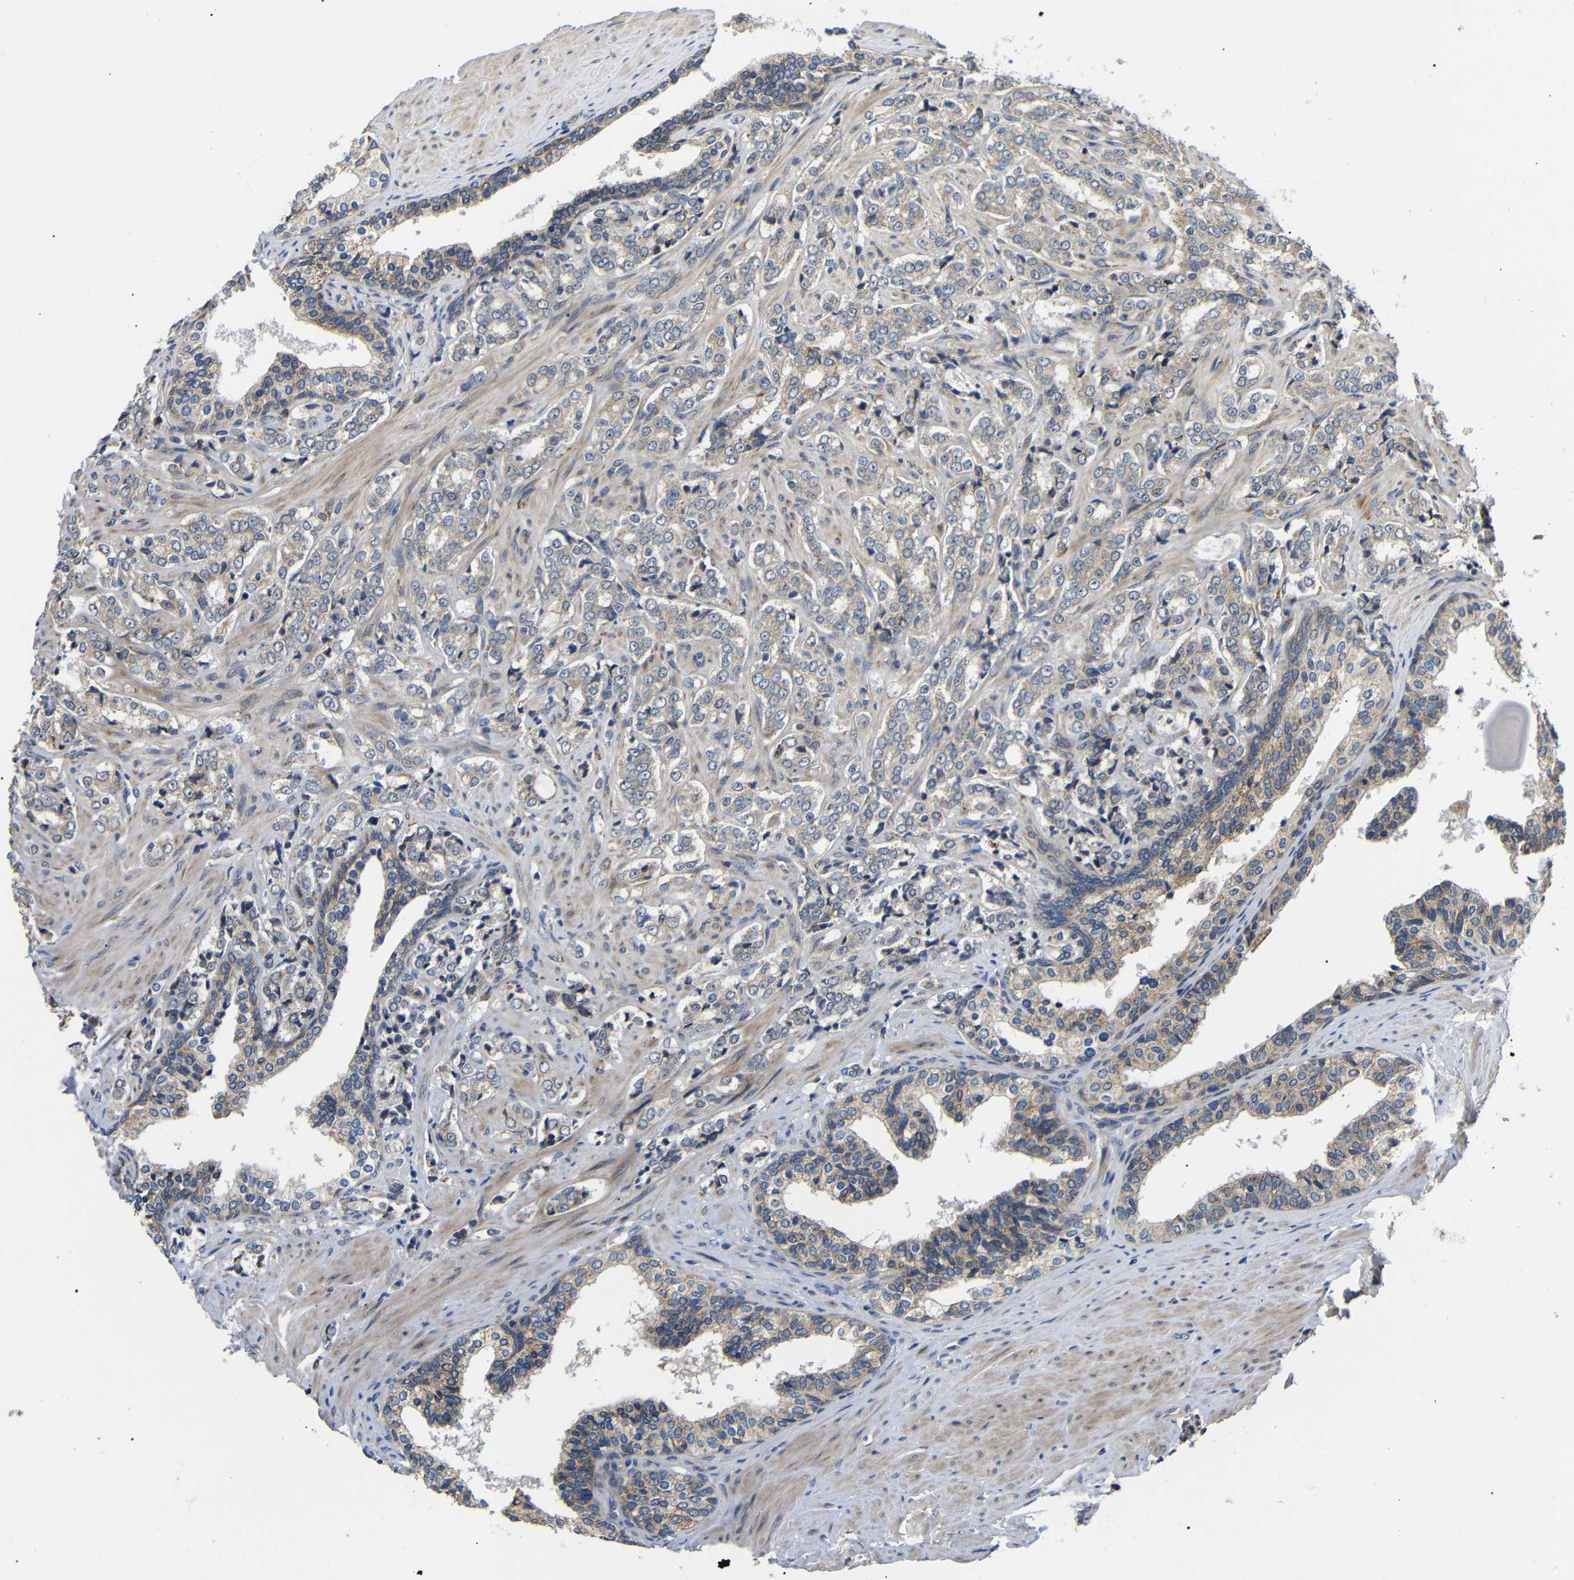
{"staining": {"intensity": "weak", "quantity": ">75%", "location": "cytoplasmic/membranous"}, "tissue": "prostate cancer", "cell_type": "Tumor cells", "image_type": "cancer", "snomed": [{"axis": "morphology", "description": "Adenocarcinoma, Low grade"}, {"axis": "topography", "description": "Prostate"}], "caption": "Tumor cells exhibit weak cytoplasmic/membranous positivity in about >75% of cells in low-grade adenocarcinoma (prostate).", "gene": "KANK4", "patient": {"sex": "male", "age": 60}}